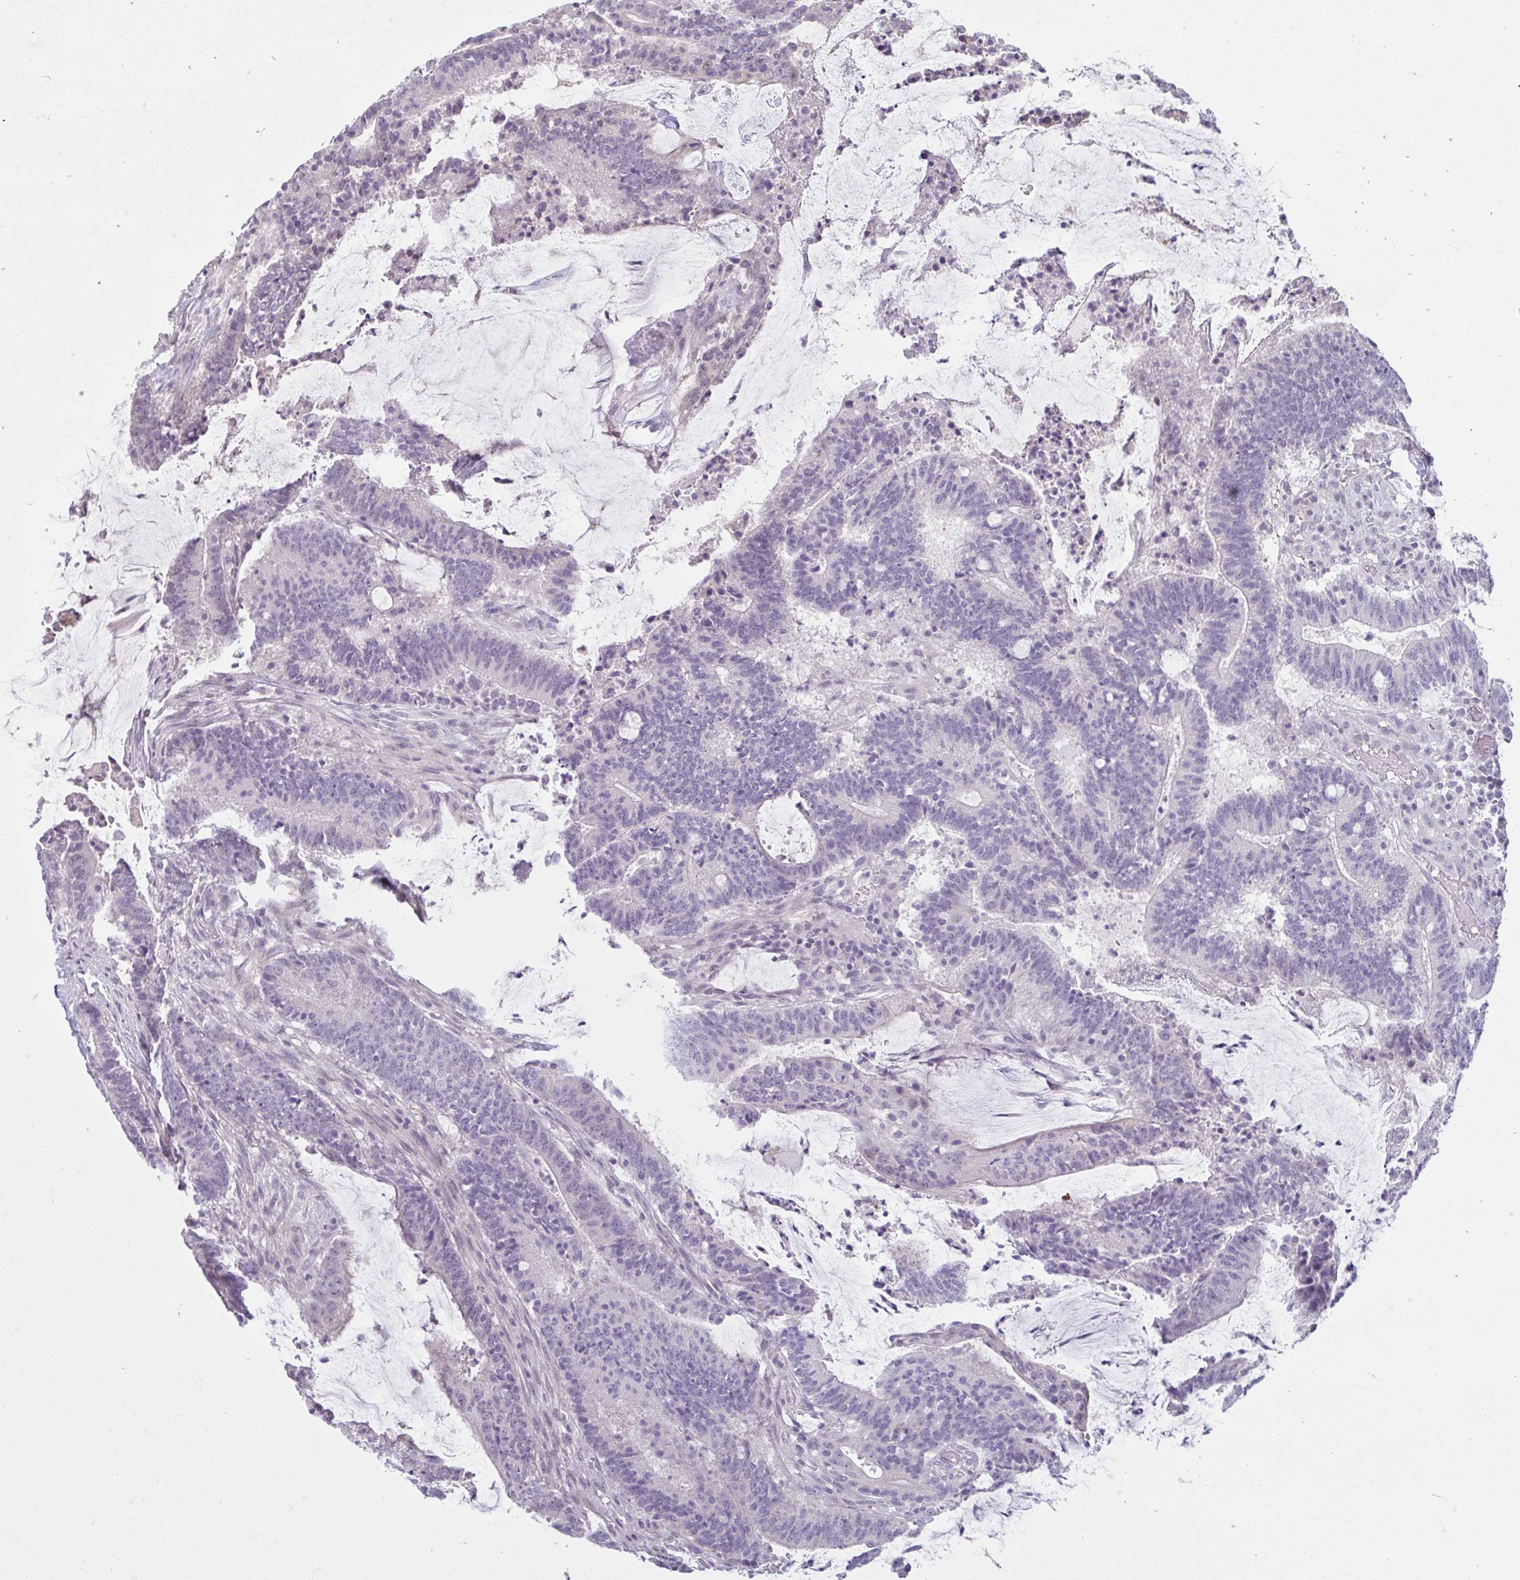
{"staining": {"intensity": "negative", "quantity": "none", "location": "none"}, "tissue": "colorectal cancer", "cell_type": "Tumor cells", "image_type": "cancer", "snomed": [{"axis": "morphology", "description": "Adenocarcinoma, NOS"}, {"axis": "topography", "description": "Colon"}], "caption": "The immunohistochemistry photomicrograph has no significant positivity in tumor cells of adenocarcinoma (colorectal) tissue. The staining was performed using DAB to visualize the protein expression in brown, while the nuclei were stained in blue with hematoxylin (Magnification: 20x).", "gene": "CDH19", "patient": {"sex": "female", "age": 43}}